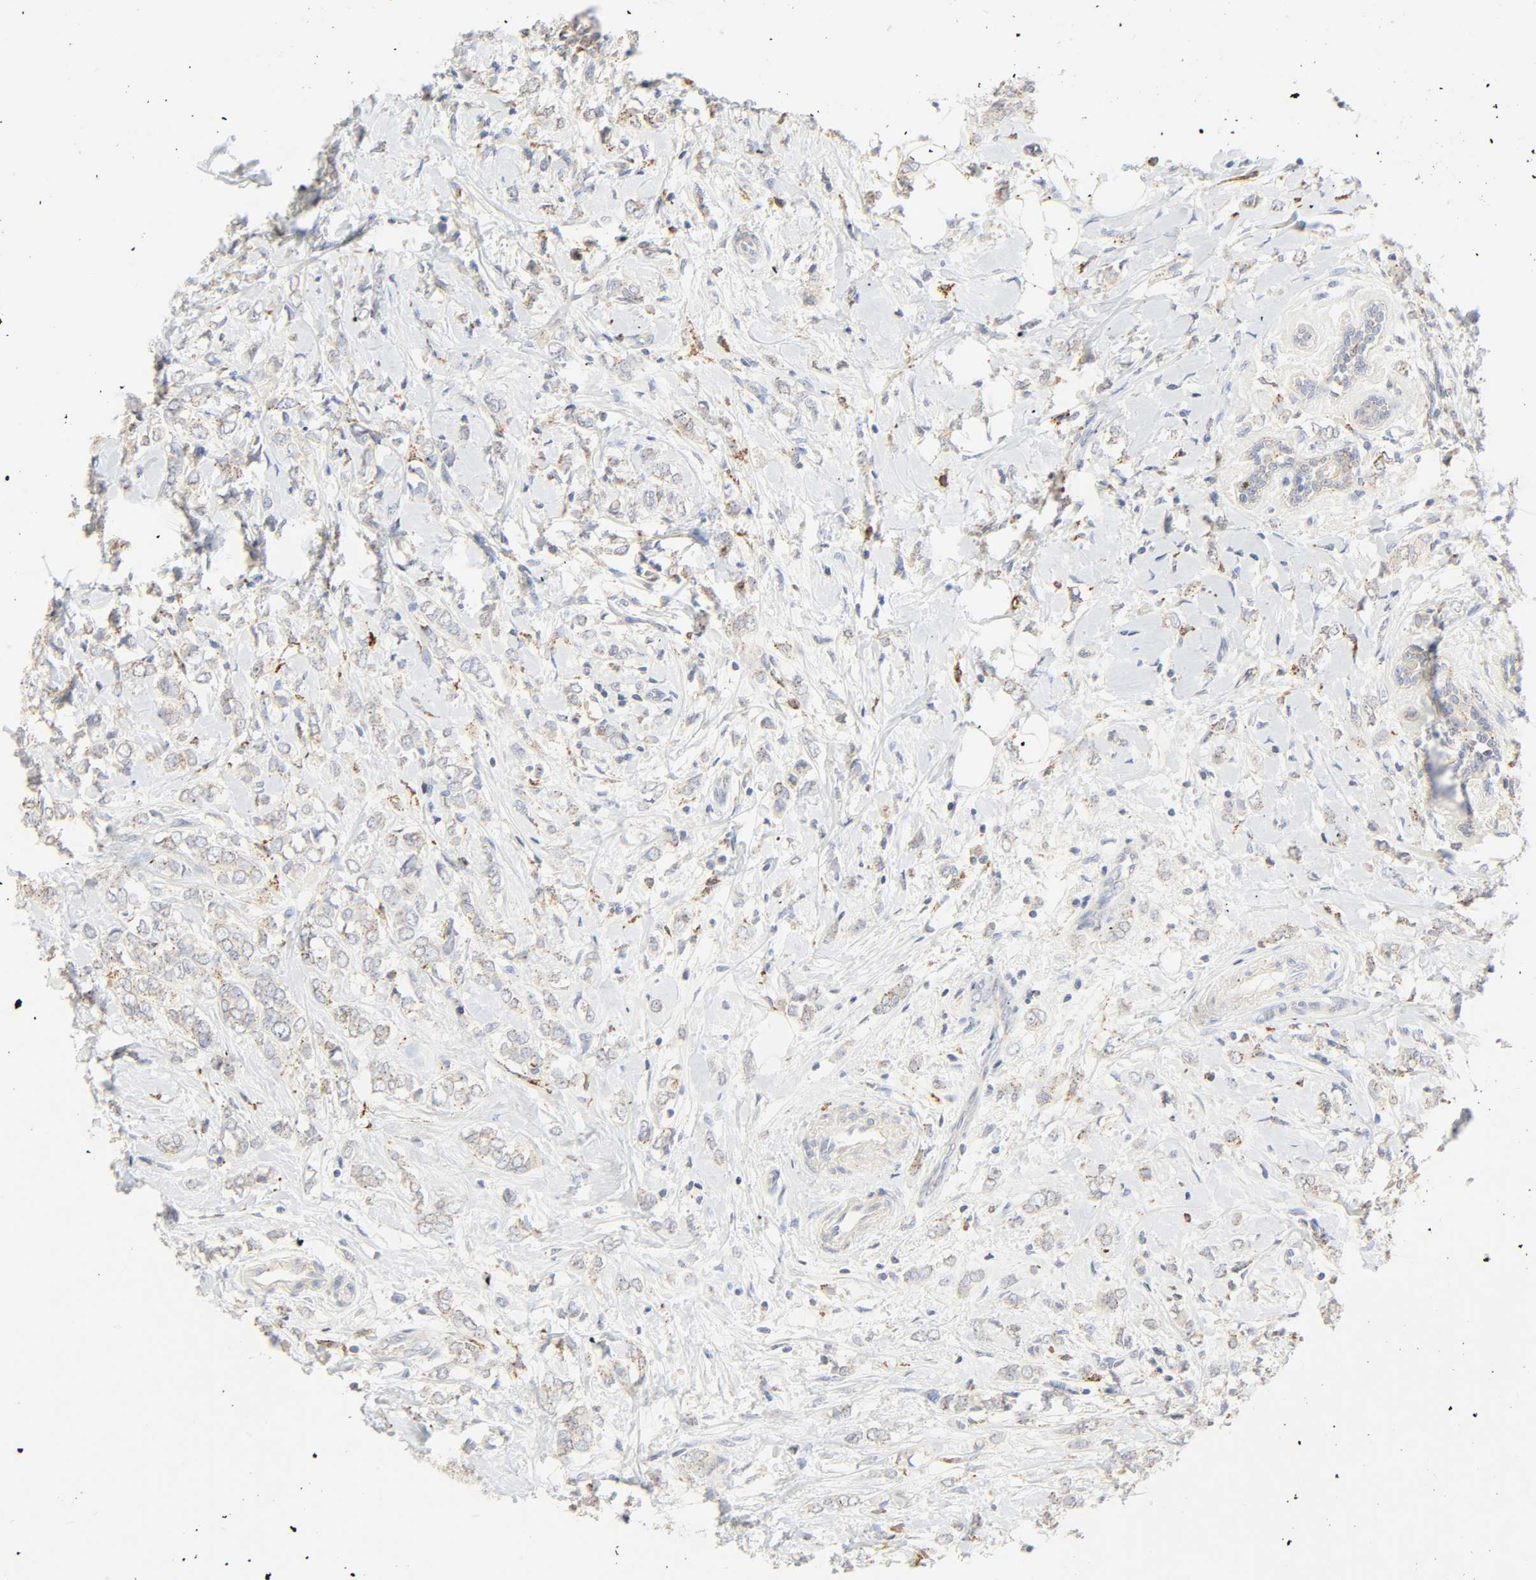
{"staining": {"intensity": "weak", "quantity": "25%-75%", "location": "cytoplasmic/membranous"}, "tissue": "breast cancer", "cell_type": "Tumor cells", "image_type": "cancer", "snomed": [{"axis": "morphology", "description": "Normal tissue, NOS"}, {"axis": "morphology", "description": "Lobular carcinoma"}, {"axis": "topography", "description": "Breast"}], "caption": "Immunohistochemistry (IHC) histopathology image of neoplastic tissue: breast lobular carcinoma stained using immunohistochemistry reveals low levels of weak protein expression localized specifically in the cytoplasmic/membranous of tumor cells, appearing as a cytoplasmic/membranous brown color.", "gene": "CAMK2A", "patient": {"sex": "female", "age": 47}}